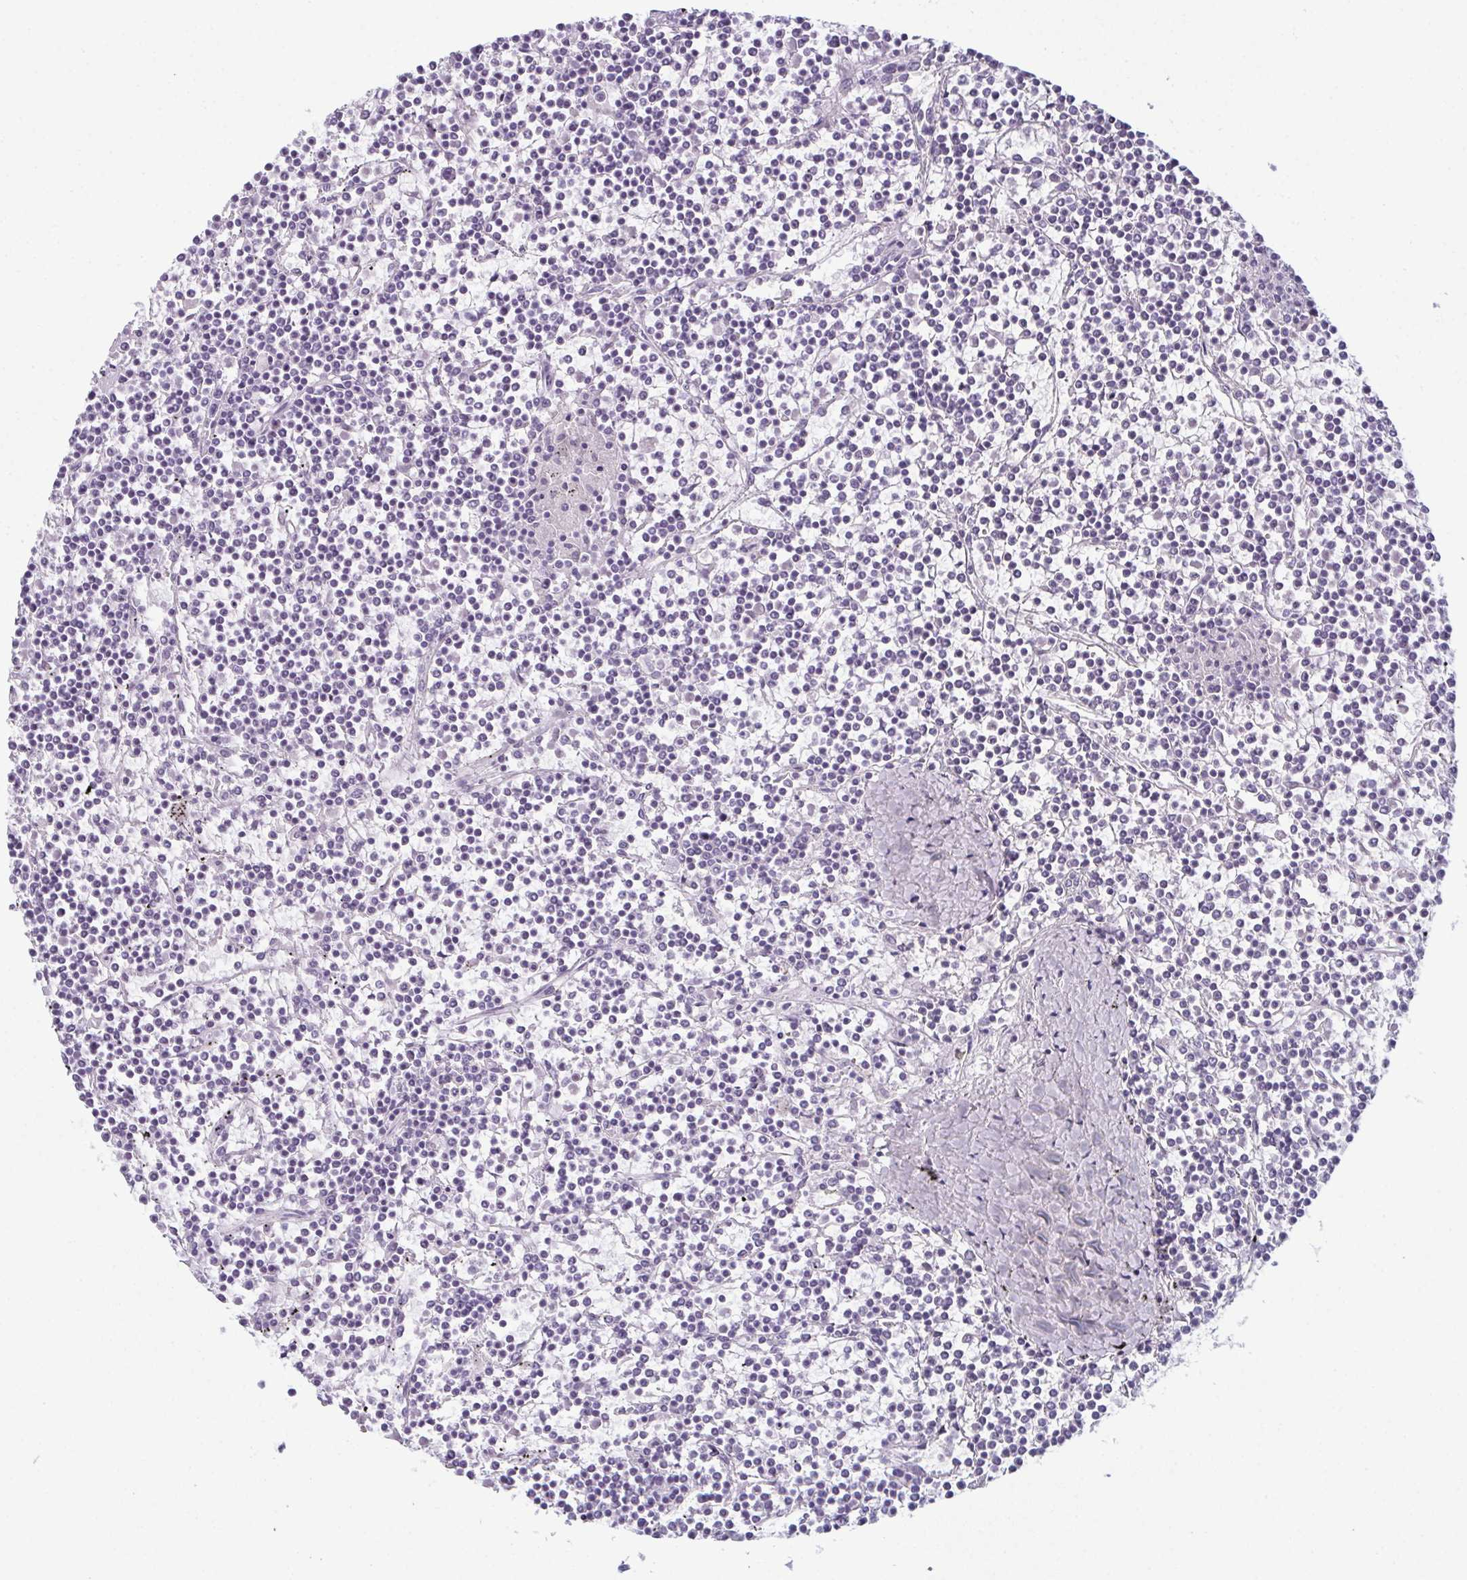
{"staining": {"intensity": "negative", "quantity": "none", "location": "none"}, "tissue": "lymphoma", "cell_type": "Tumor cells", "image_type": "cancer", "snomed": [{"axis": "morphology", "description": "Malignant lymphoma, non-Hodgkin's type, Low grade"}, {"axis": "topography", "description": "Spleen"}], "caption": "IHC of malignant lymphoma, non-Hodgkin's type (low-grade) displays no positivity in tumor cells. (Brightfield microscopy of DAB IHC at high magnification).", "gene": "ENKUR", "patient": {"sex": "female", "age": 19}}